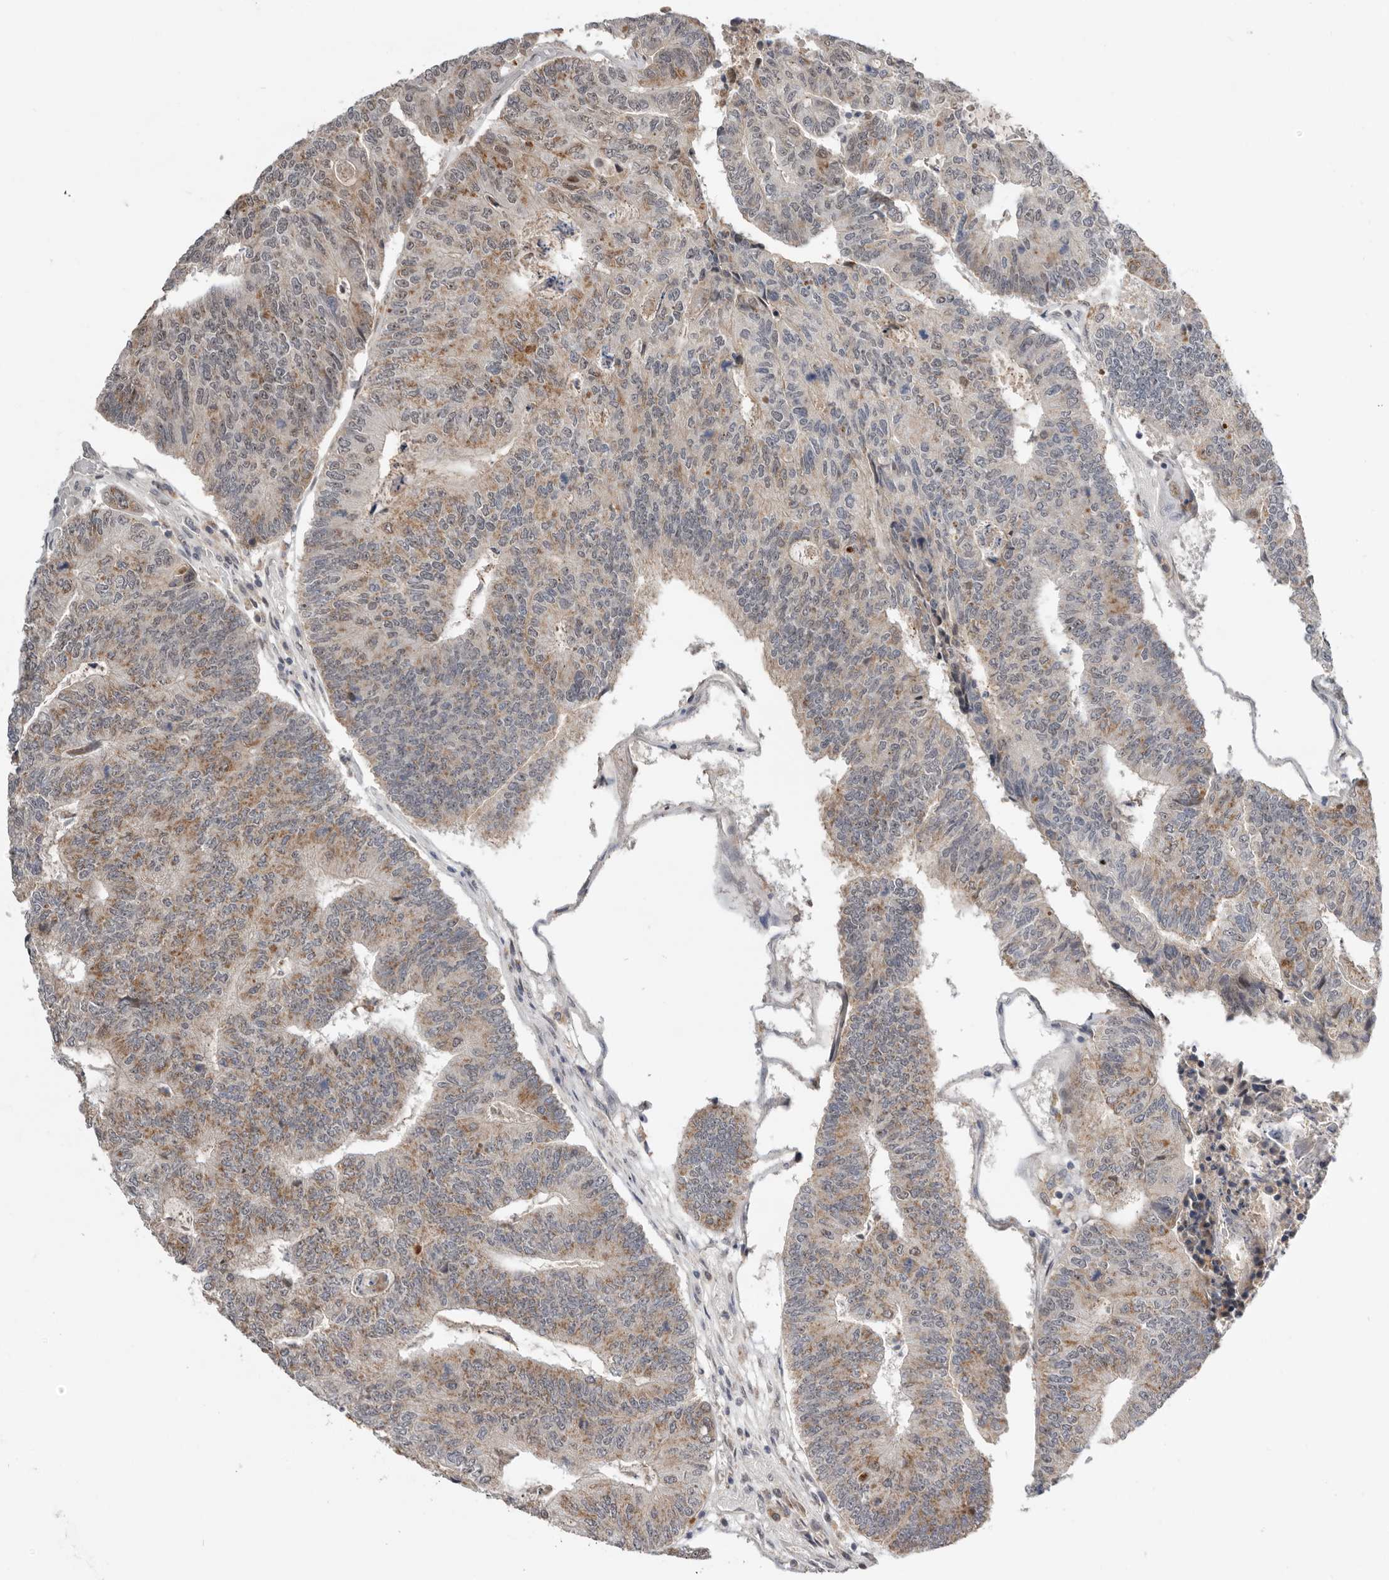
{"staining": {"intensity": "moderate", "quantity": ">75%", "location": "cytoplasmic/membranous"}, "tissue": "colorectal cancer", "cell_type": "Tumor cells", "image_type": "cancer", "snomed": [{"axis": "morphology", "description": "Adenocarcinoma, NOS"}, {"axis": "topography", "description": "Colon"}], "caption": "Immunohistochemistry photomicrograph of adenocarcinoma (colorectal) stained for a protein (brown), which demonstrates medium levels of moderate cytoplasmic/membranous positivity in about >75% of tumor cells.", "gene": "BRCA2", "patient": {"sex": "female", "age": 67}}